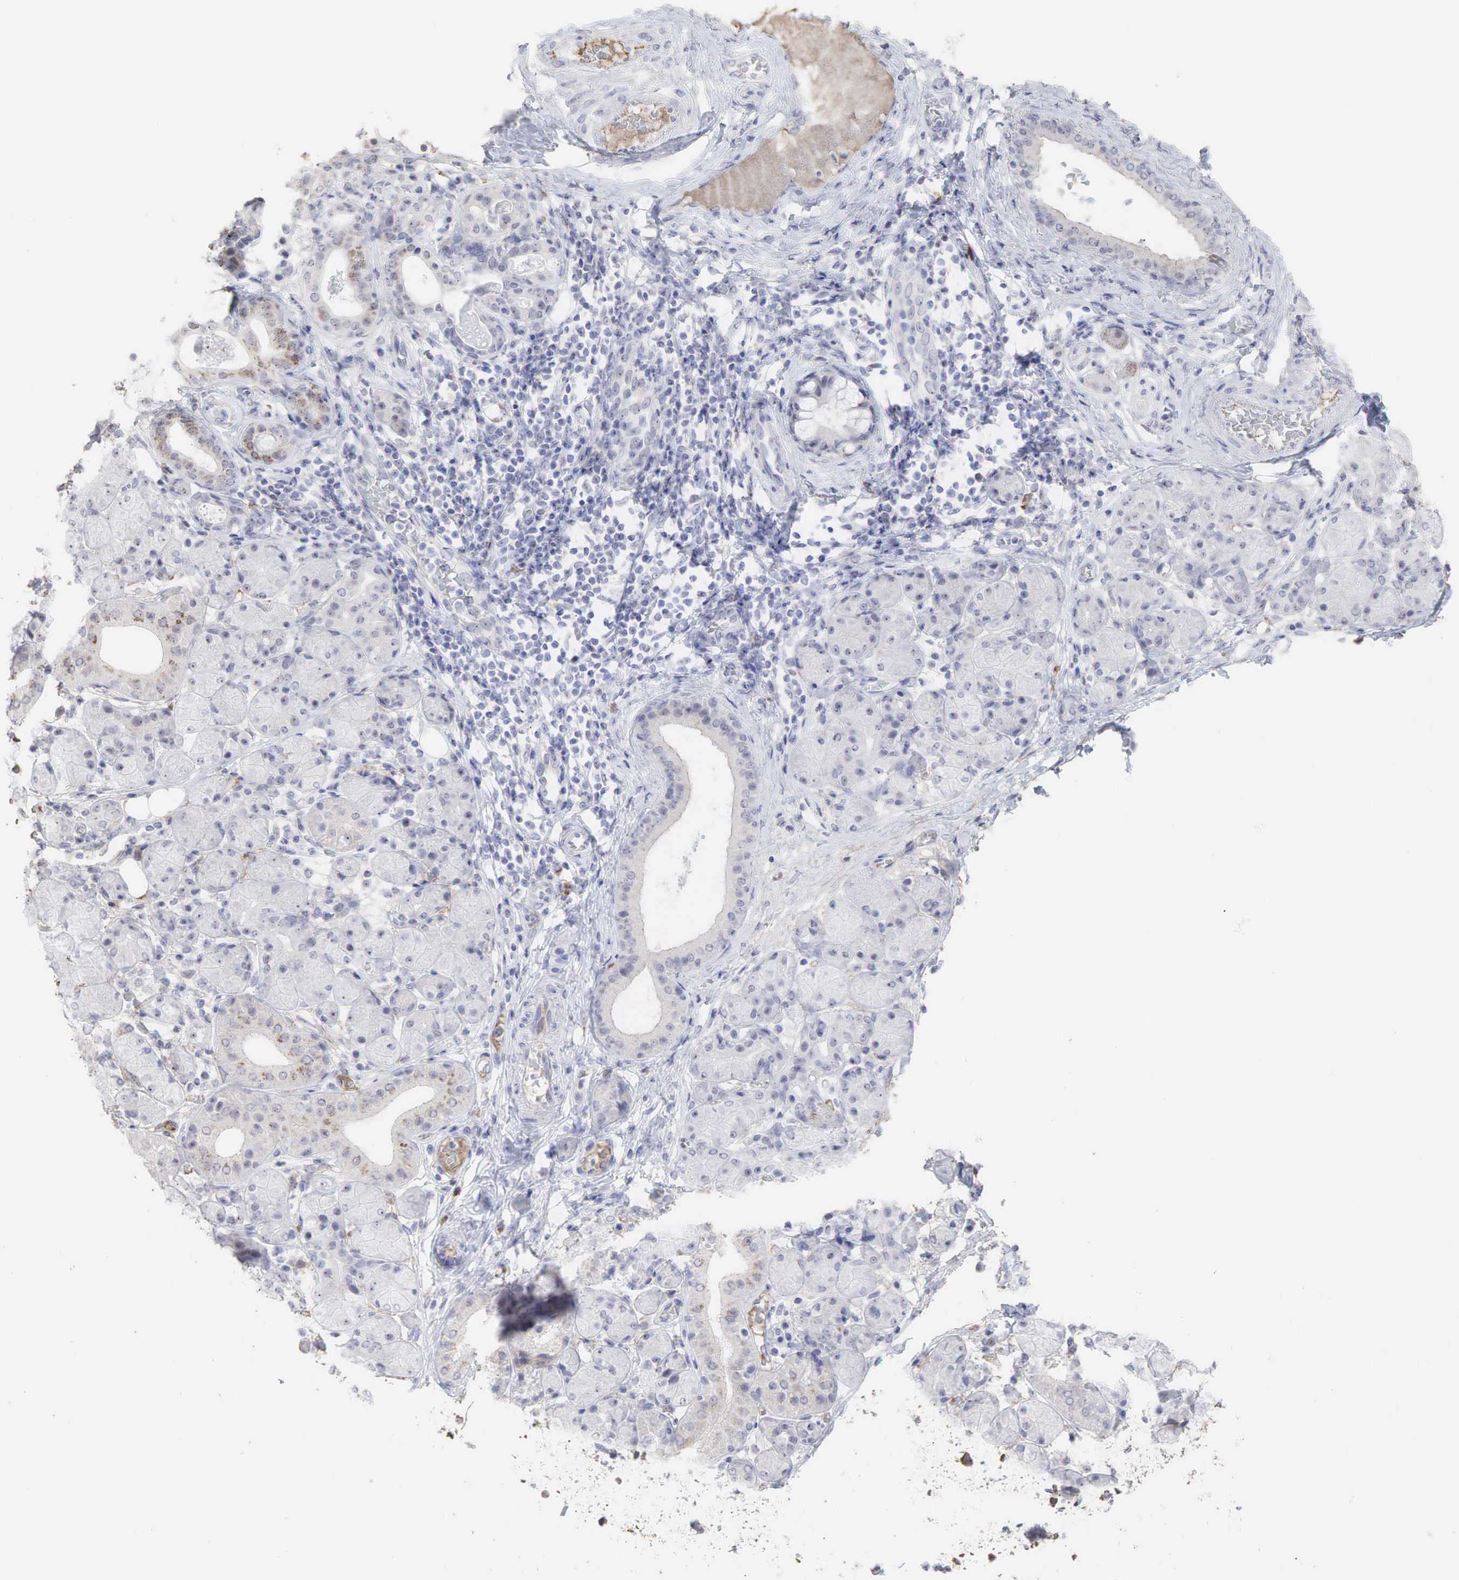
{"staining": {"intensity": "moderate", "quantity": "<25%", "location": "cytoplasmic/membranous,nuclear"}, "tissue": "salivary gland", "cell_type": "Glandular cells", "image_type": "normal", "snomed": [{"axis": "morphology", "description": "Normal tissue, NOS"}, {"axis": "topography", "description": "Salivary gland"}, {"axis": "topography", "description": "Peripheral nerve tissue"}], "caption": "Protein analysis of benign salivary gland exhibits moderate cytoplasmic/membranous,nuclear staining in approximately <25% of glandular cells.", "gene": "DKC1", "patient": {"sex": "male", "age": 62}}